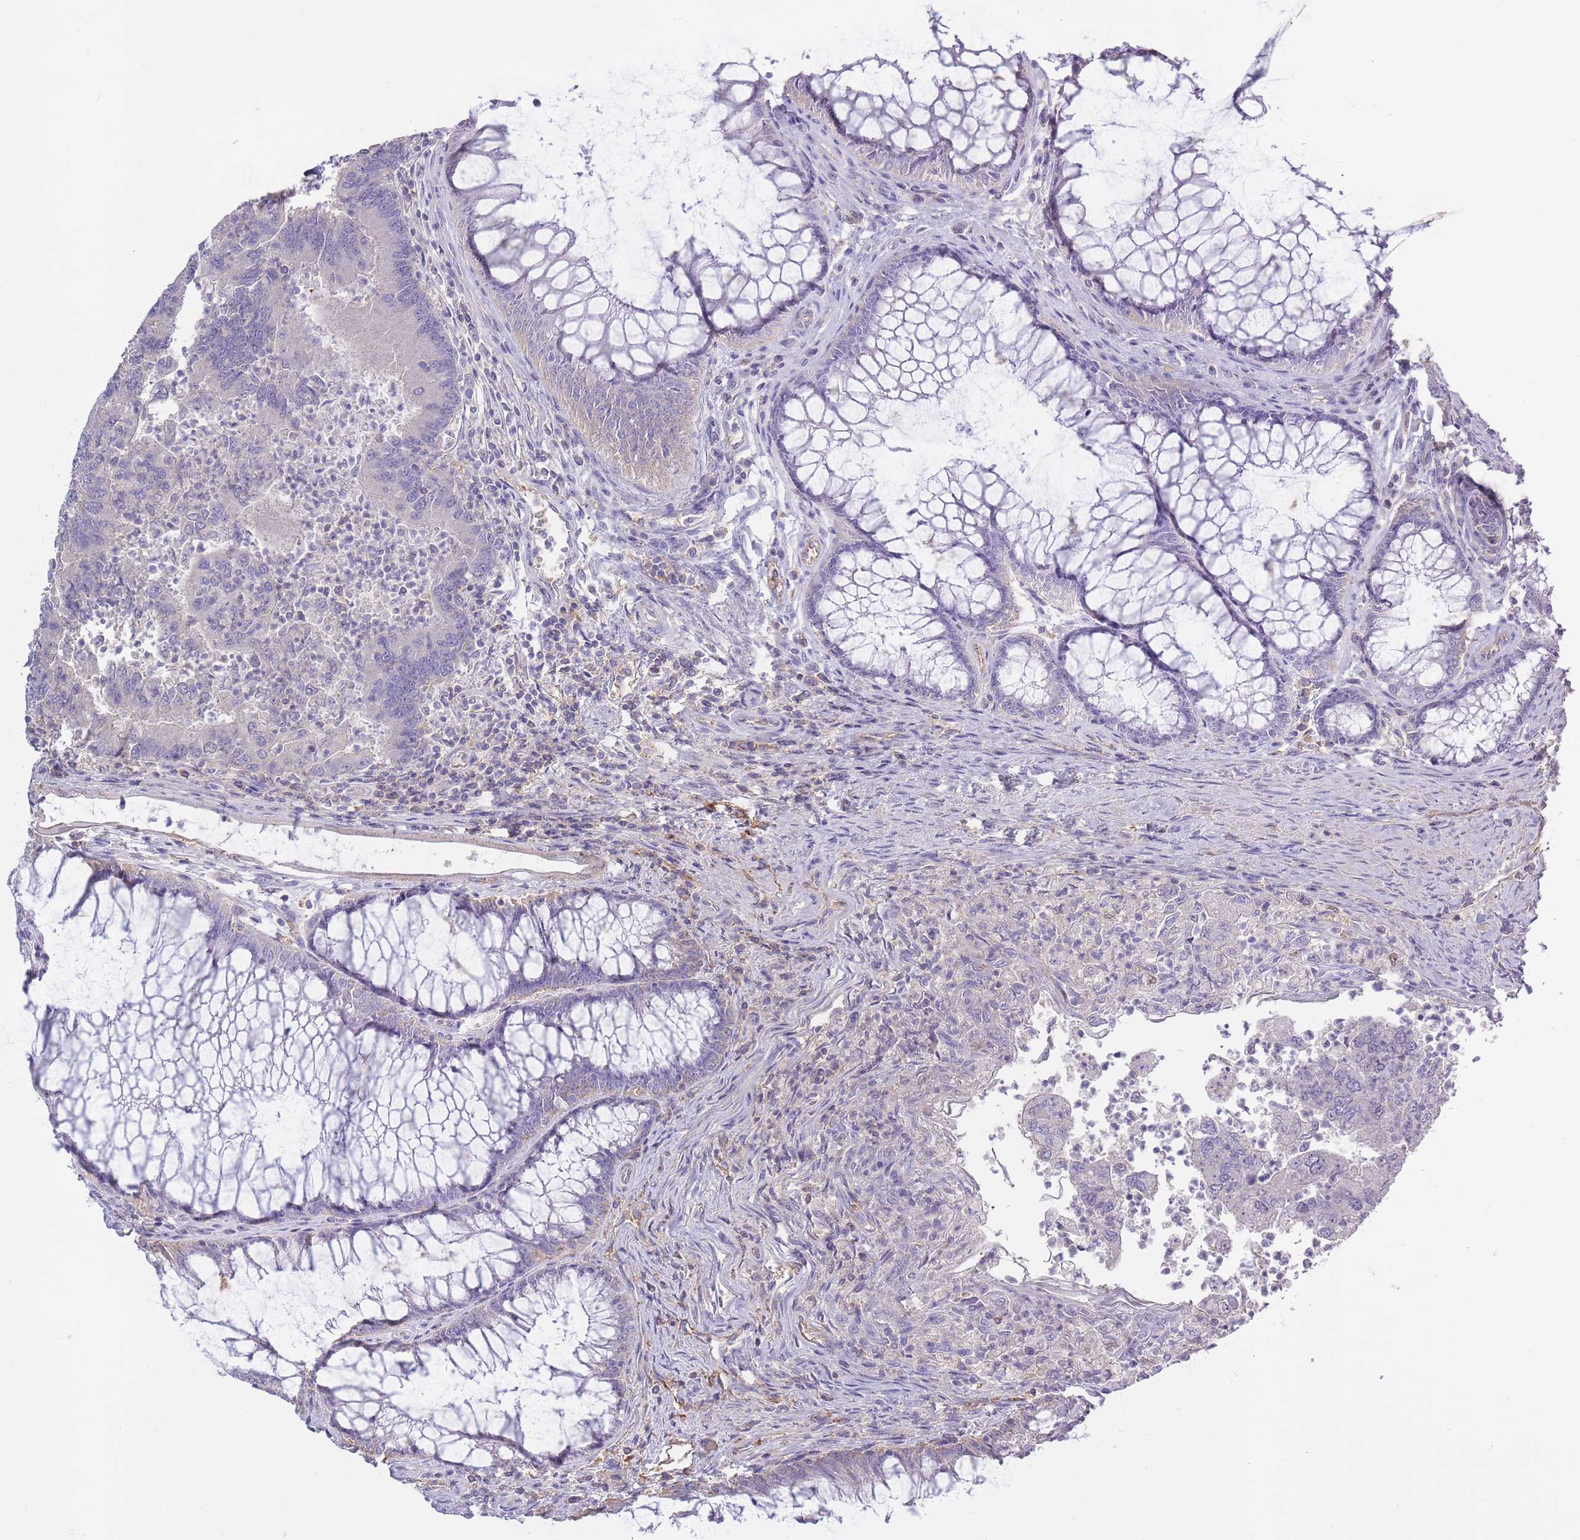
{"staining": {"intensity": "negative", "quantity": "none", "location": "none"}, "tissue": "colorectal cancer", "cell_type": "Tumor cells", "image_type": "cancer", "snomed": [{"axis": "morphology", "description": "Adenocarcinoma, NOS"}, {"axis": "topography", "description": "Colon"}], "caption": "Histopathology image shows no protein expression in tumor cells of colorectal adenocarcinoma tissue.", "gene": "AP3S2", "patient": {"sex": "female", "age": 67}}